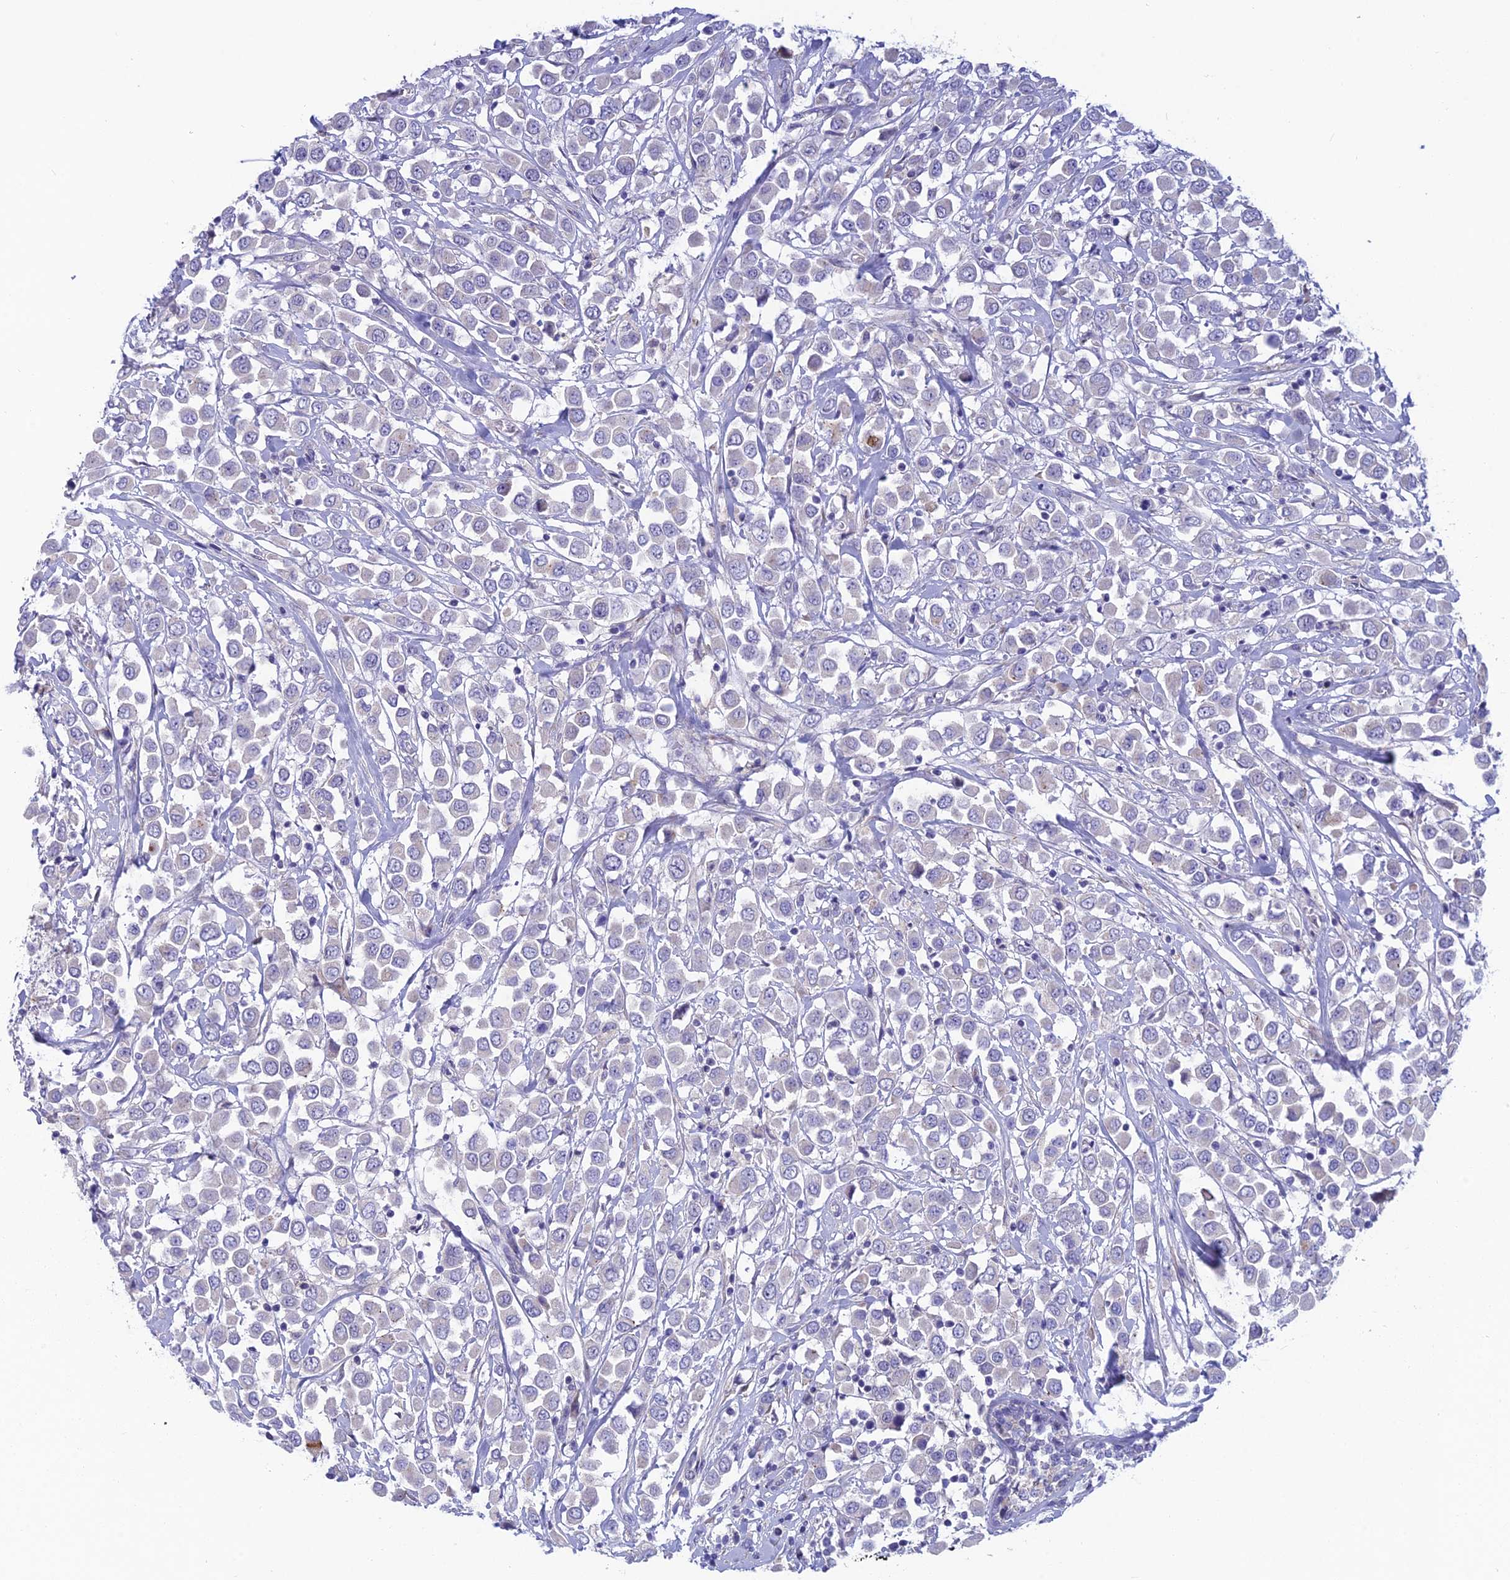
{"staining": {"intensity": "negative", "quantity": "none", "location": "none"}, "tissue": "breast cancer", "cell_type": "Tumor cells", "image_type": "cancer", "snomed": [{"axis": "morphology", "description": "Duct carcinoma"}, {"axis": "topography", "description": "Breast"}], "caption": "IHC histopathology image of breast cancer stained for a protein (brown), which reveals no expression in tumor cells.", "gene": "XPO7", "patient": {"sex": "female", "age": 61}}